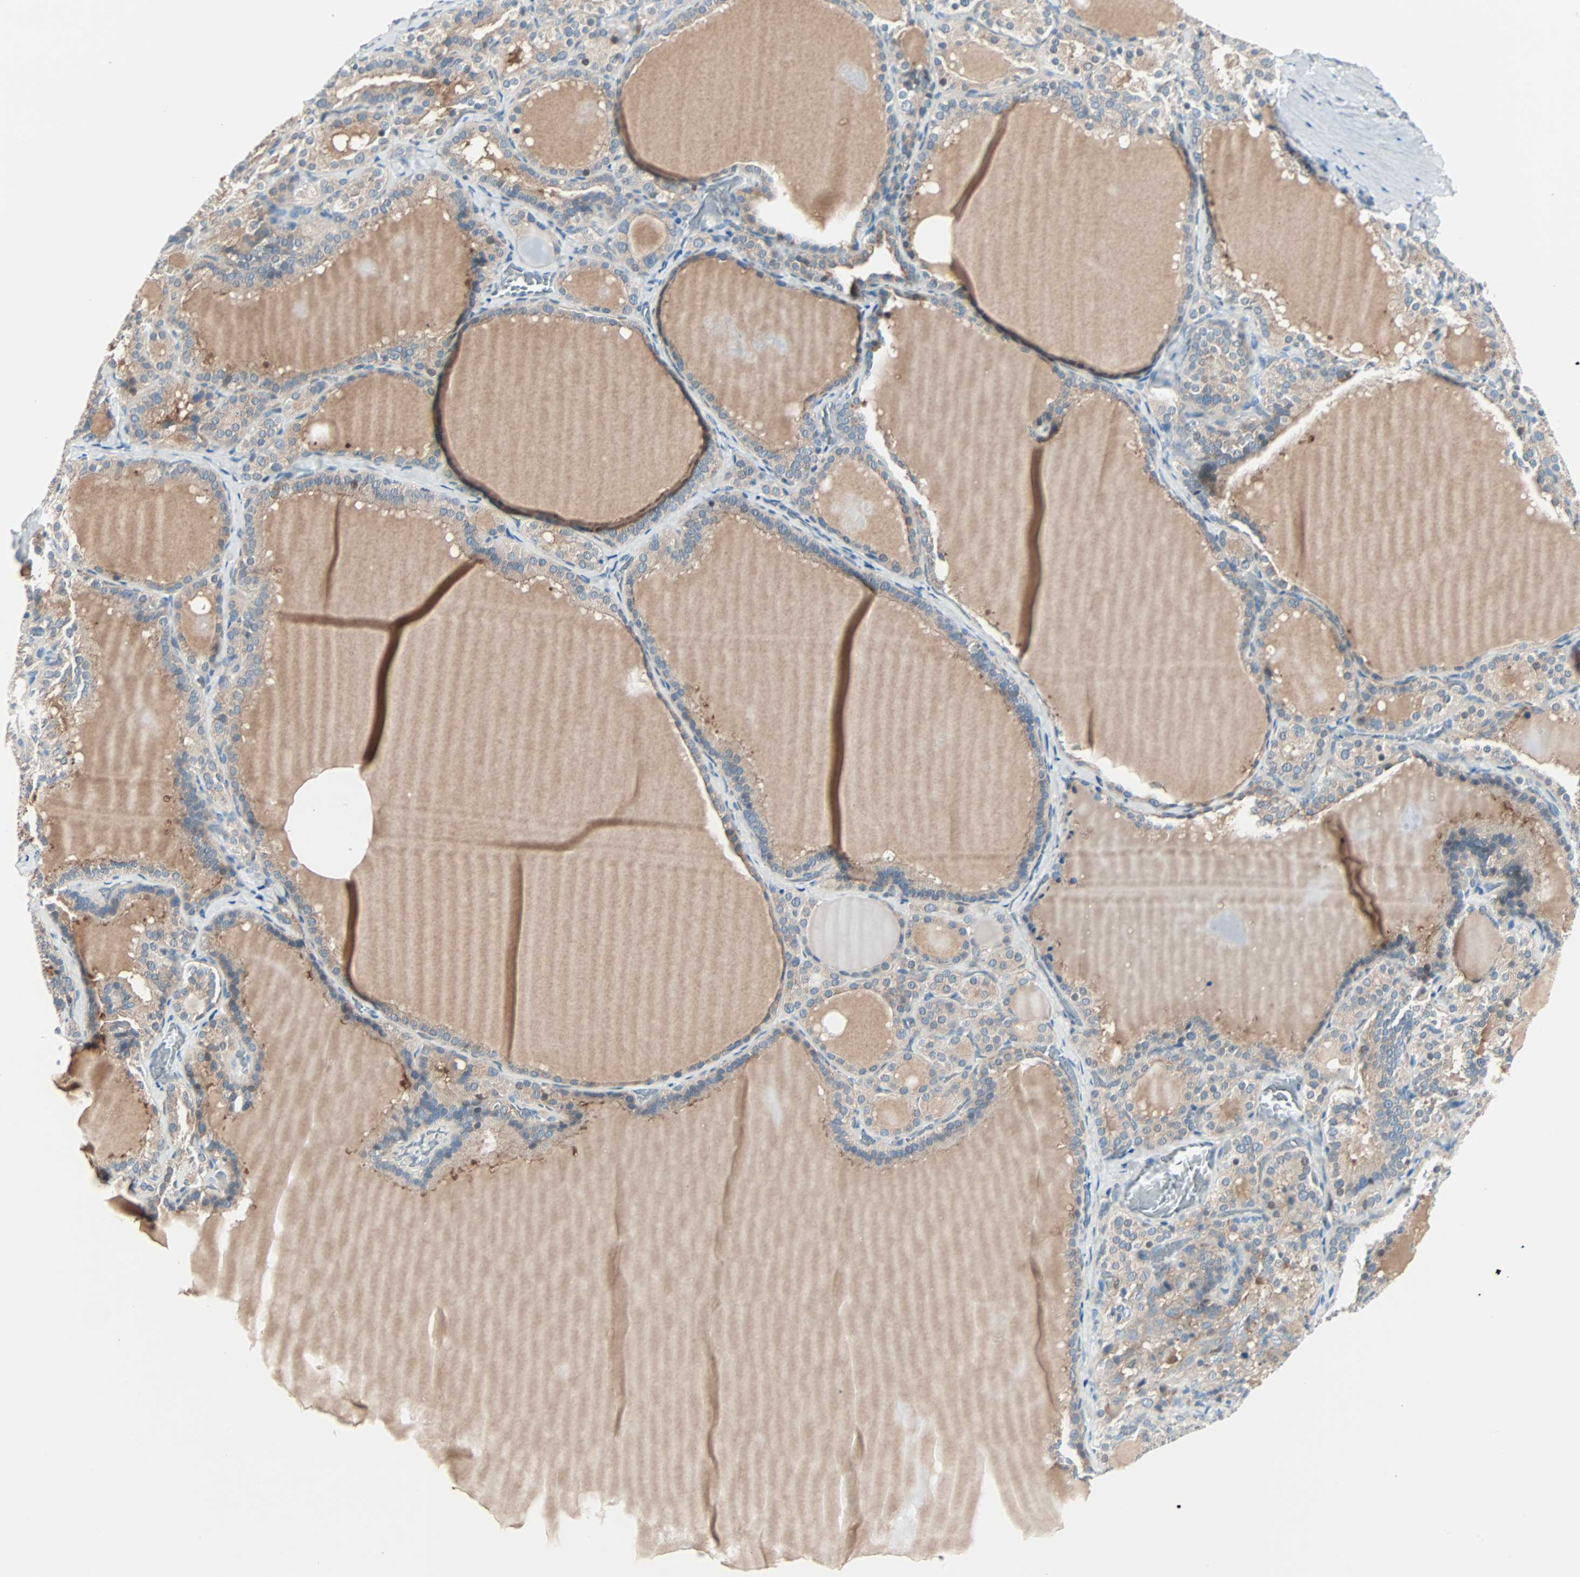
{"staining": {"intensity": "weak", "quantity": "25%-75%", "location": "cytoplasmic/membranous"}, "tissue": "thyroid gland", "cell_type": "Glandular cells", "image_type": "normal", "snomed": [{"axis": "morphology", "description": "Normal tissue, NOS"}, {"axis": "topography", "description": "Thyroid gland"}], "caption": "A low amount of weak cytoplasmic/membranous positivity is appreciated in about 25%-75% of glandular cells in normal thyroid gland.", "gene": "SMIM8", "patient": {"sex": "female", "age": 33}}